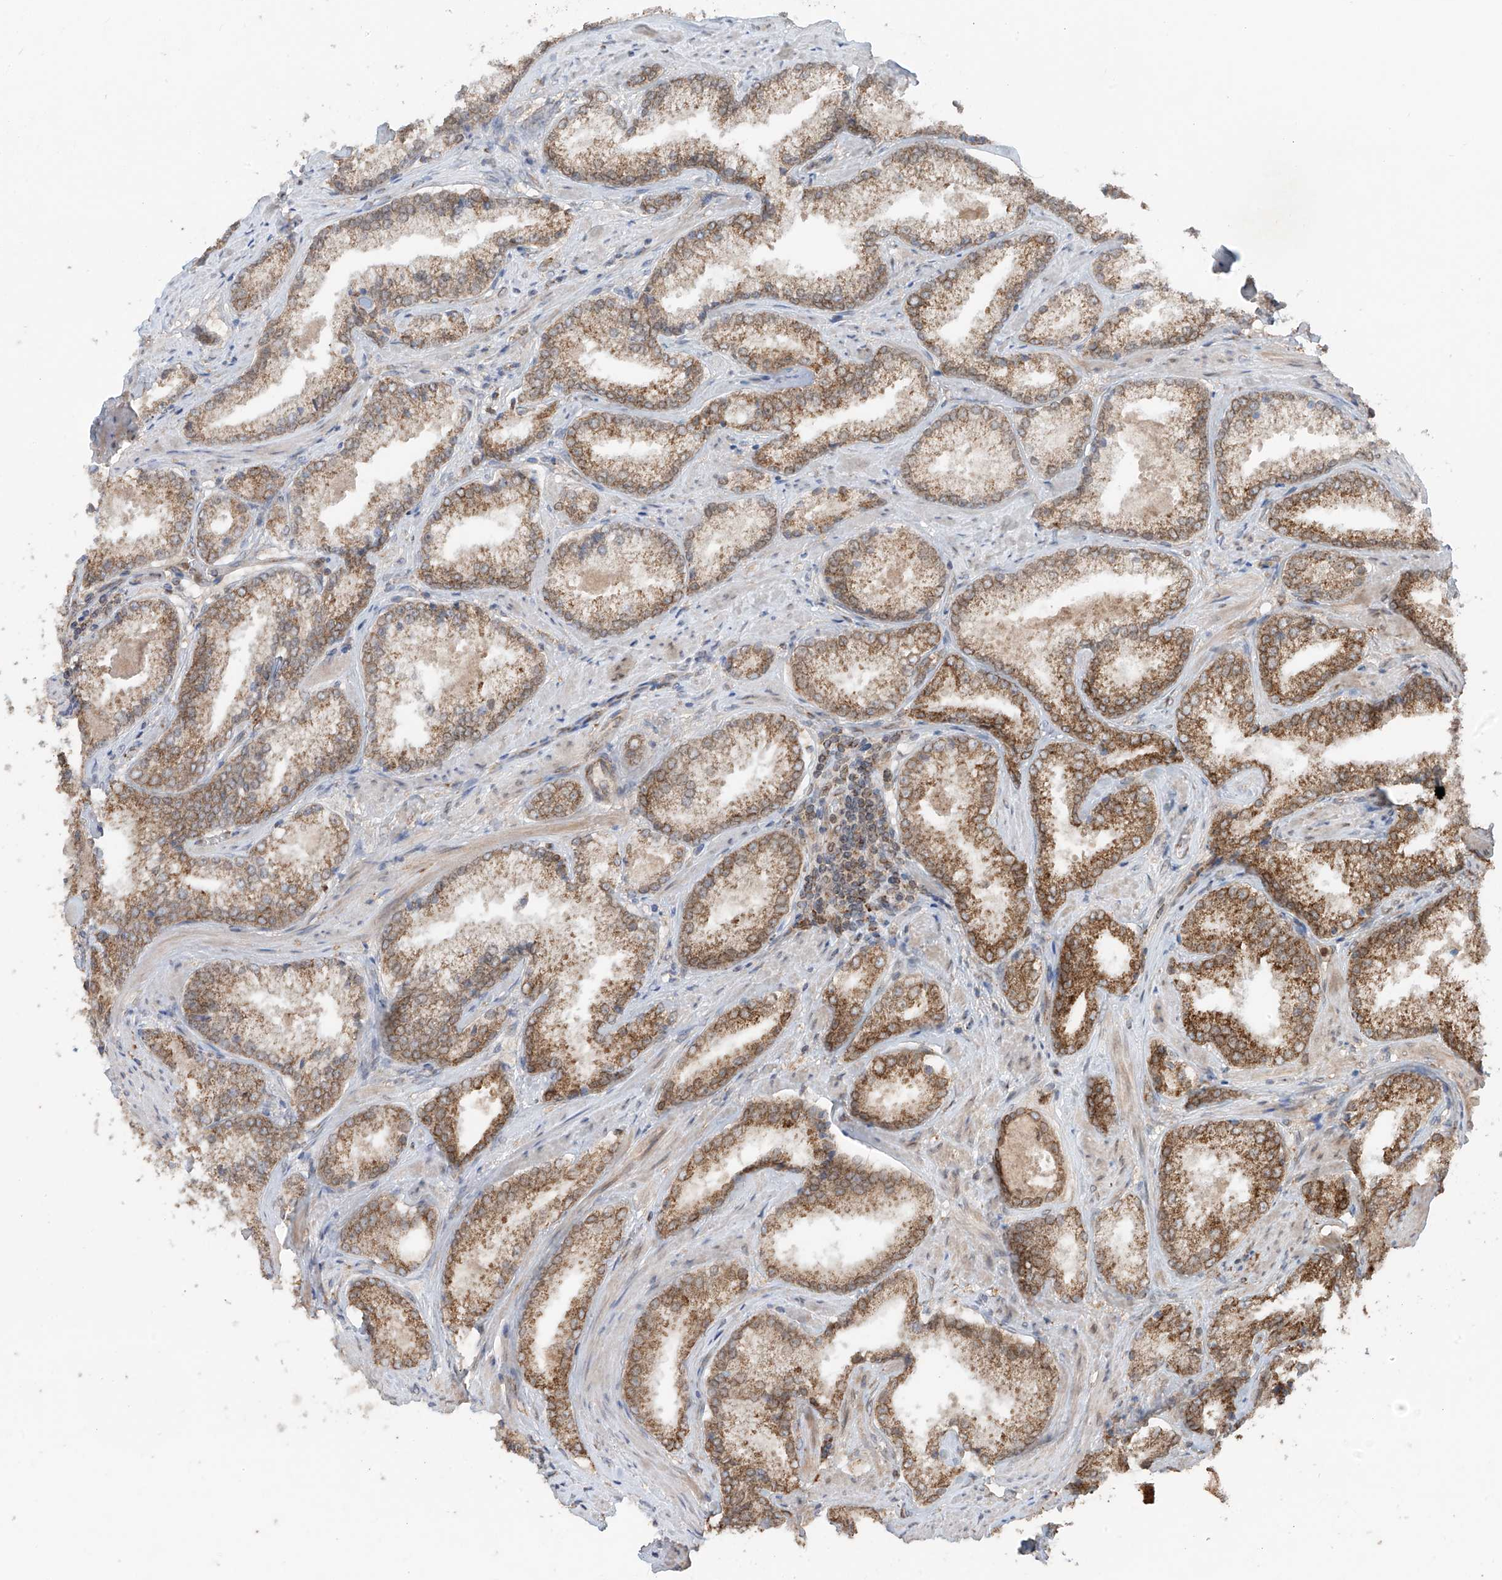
{"staining": {"intensity": "moderate", "quantity": ">75%", "location": "cytoplasmic/membranous"}, "tissue": "prostate cancer", "cell_type": "Tumor cells", "image_type": "cancer", "snomed": [{"axis": "morphology", "description": "Adenocarcinoma, High grade"}, {"axis": "topography", "description": "Prostate"}], "caption": "High-magnification brightfield microscopy of prostate cancer (high-grade adenocarcinoma) stained with DAB (3,3'-diaminobenzidine) (brown) and counterstained with hematoxylin (blue). tumor cells exhibit moderate cytoplasmic/membranous positivity is appreciated in about>75% of cells.", "gene": "AHCTF1", "patient": {"sex": "male", "age": 66}}